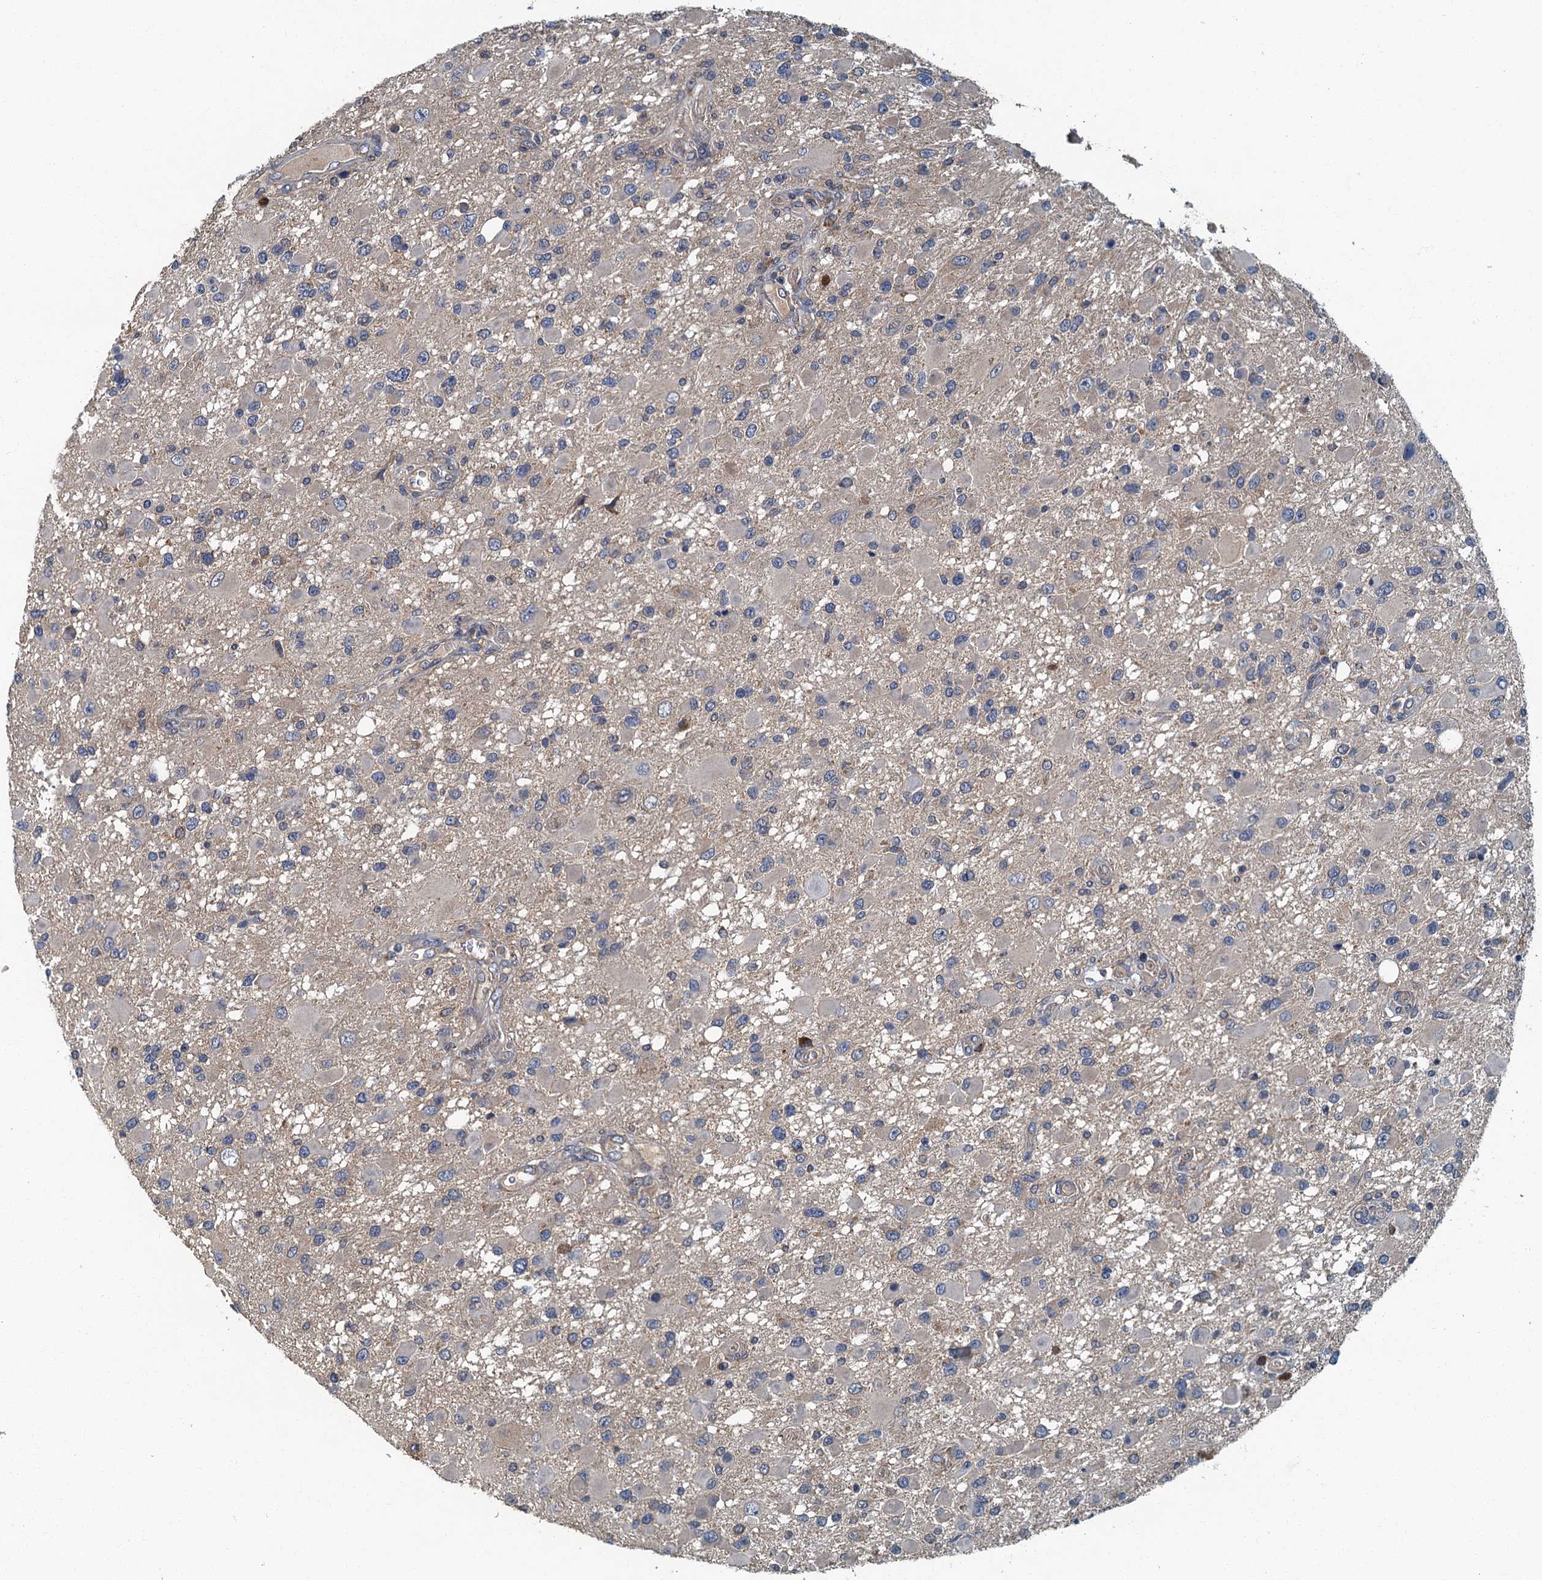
{"staining": {"intensity": "negative", "quantity": "none", "location": "none"}, "tissue": "glioma", "cell_type": "Tumor cells", "image_type": "cancer", "snomed": [{"axis": "morphology", "description": "Glioma, malignant, High grade"}, {"axis": "topography", "description": "Brain"}], "caption": "DAB immunohistochemical staining of human glioma displays no significant staining in tumor cells.", "gene": "DDX49", "patient": {"sex": "male", "age": 53}}